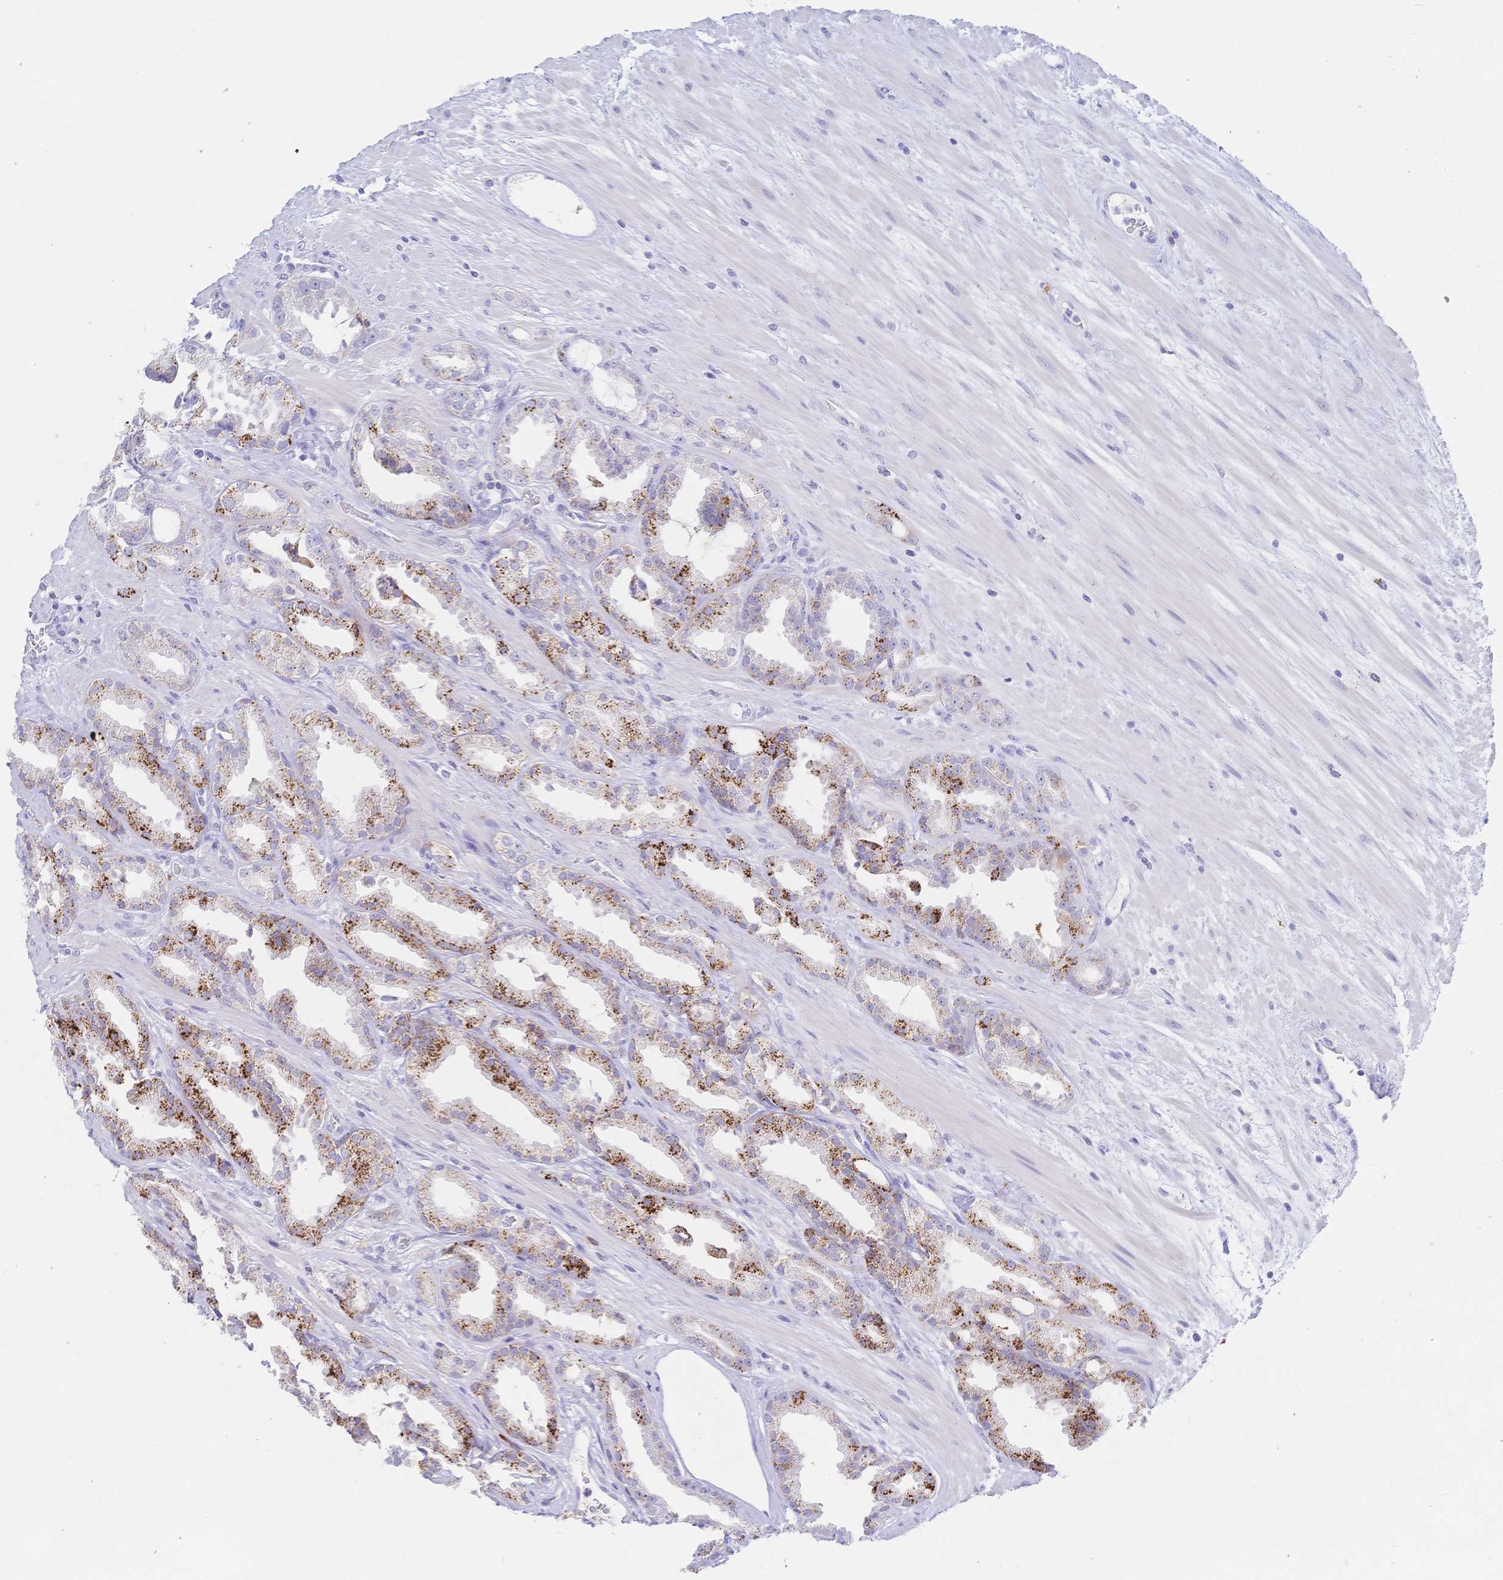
{"staining": {"intensity": "moderate", "quantity": "25%-75%", "location": "cytoplasmic/membranous"}, "tissue": "prostate cancer", "cell_type": "Tumor cells", "image_type": "cancer", "snomed": [{"axis": "morphology", "description": "Adenocarcinoma, Low grade"}, {"axis": "topography", "description": "Prostate"}], "caption": "Approximately 25%-75% of tumor cells in prostate cancer show moderate cytoplasmic/membranous protein positivity as visualized by brown immunohistochemical staining.", "gene": "RRM1", "patient": {"sex": "male", "age": 61}}